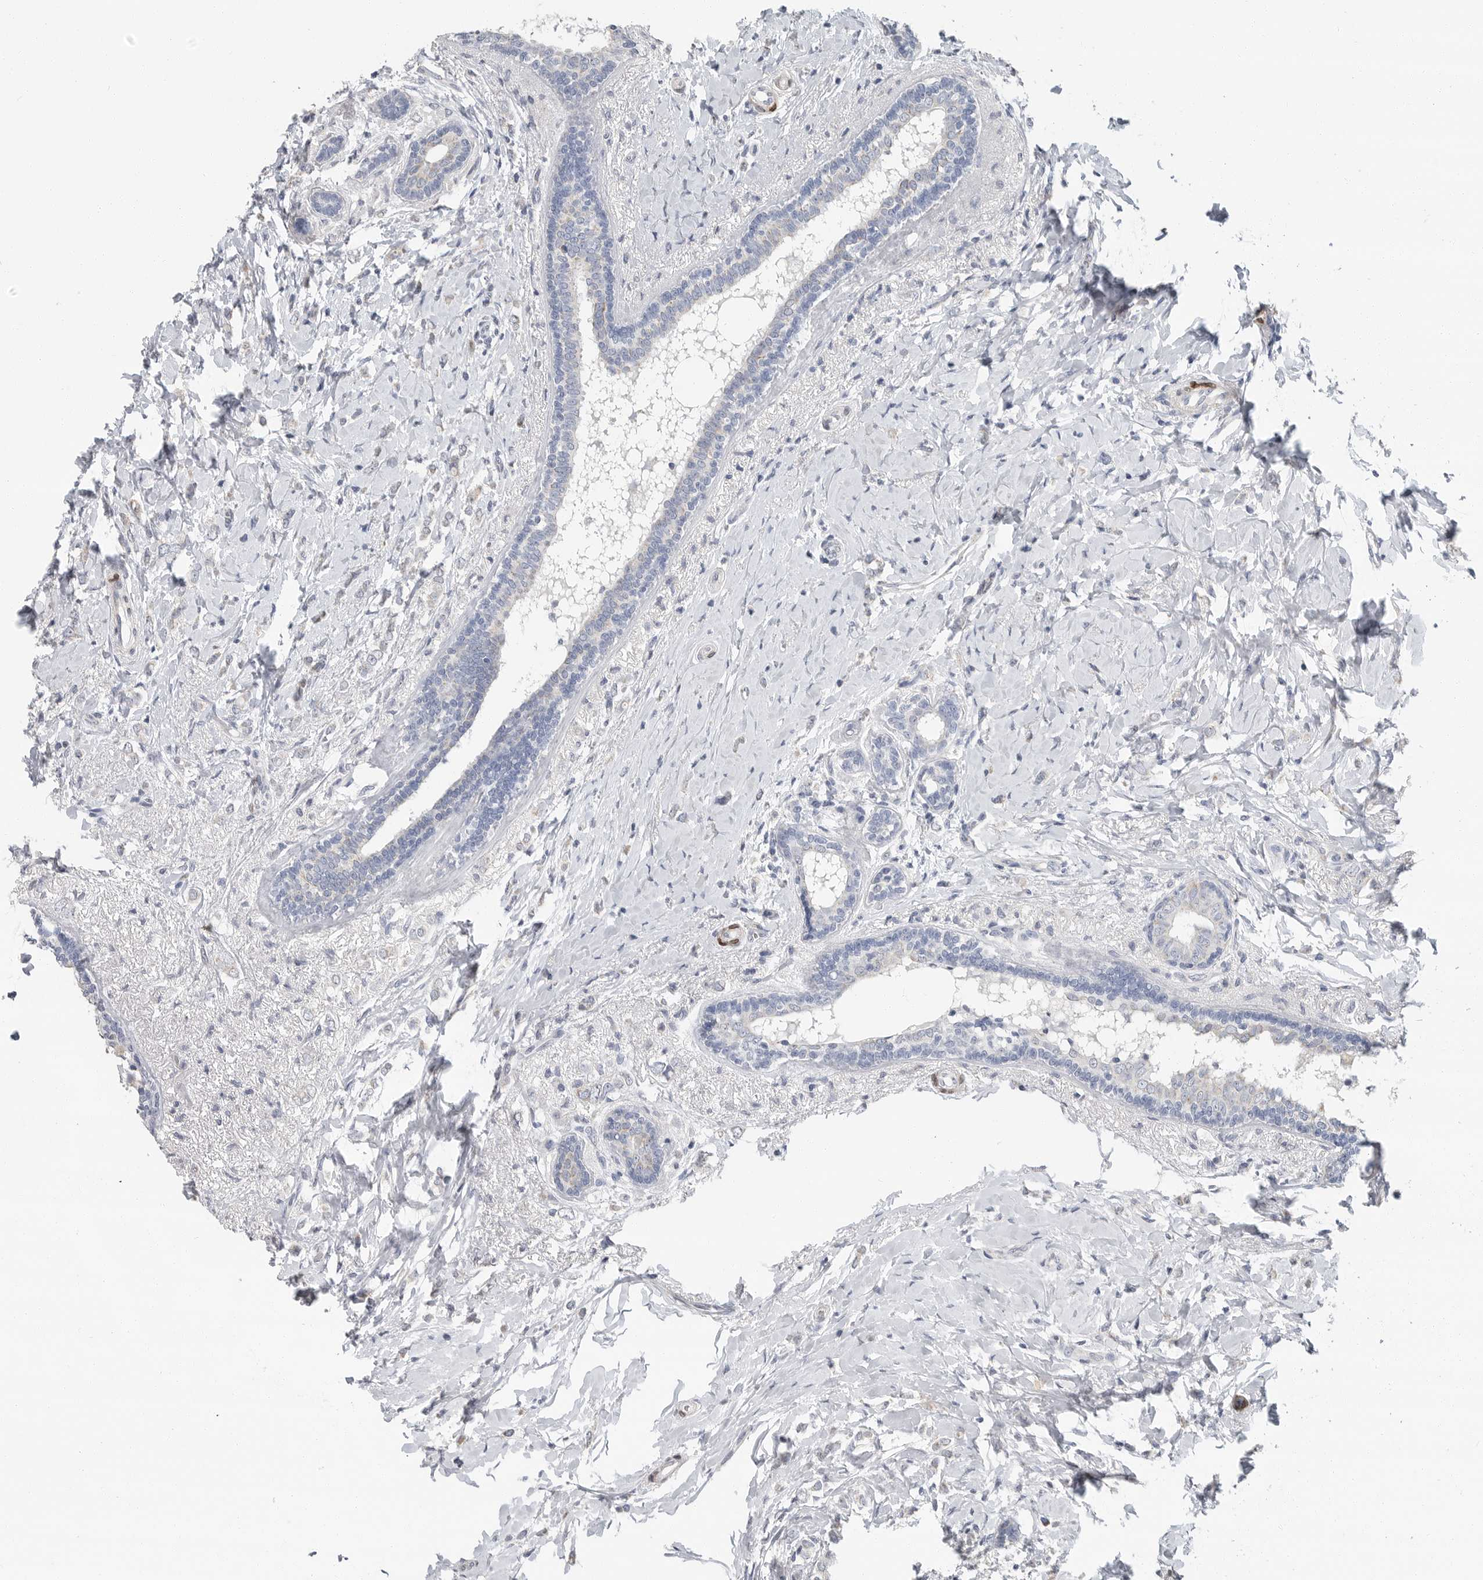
{"staining": {"intensity": "negative", "quantity": "none", "location": "none"}, "tissue": "breast cancer", "cell_type": "Tumor cells", "image_type": "cancer", "snomed": [{"axis": "morphology", "description": "Normal tissue, NOS"}, {"axis": "morphology", "description": "Lobular carcinoma"}, {"axis": "topography", "description": "Breast"}], "caption": "Tumor cells are negative for brown protein staining in lobular carcinoma (breast).", "gene": "PLN", "patient": {"sex": "female", "age": 47}}